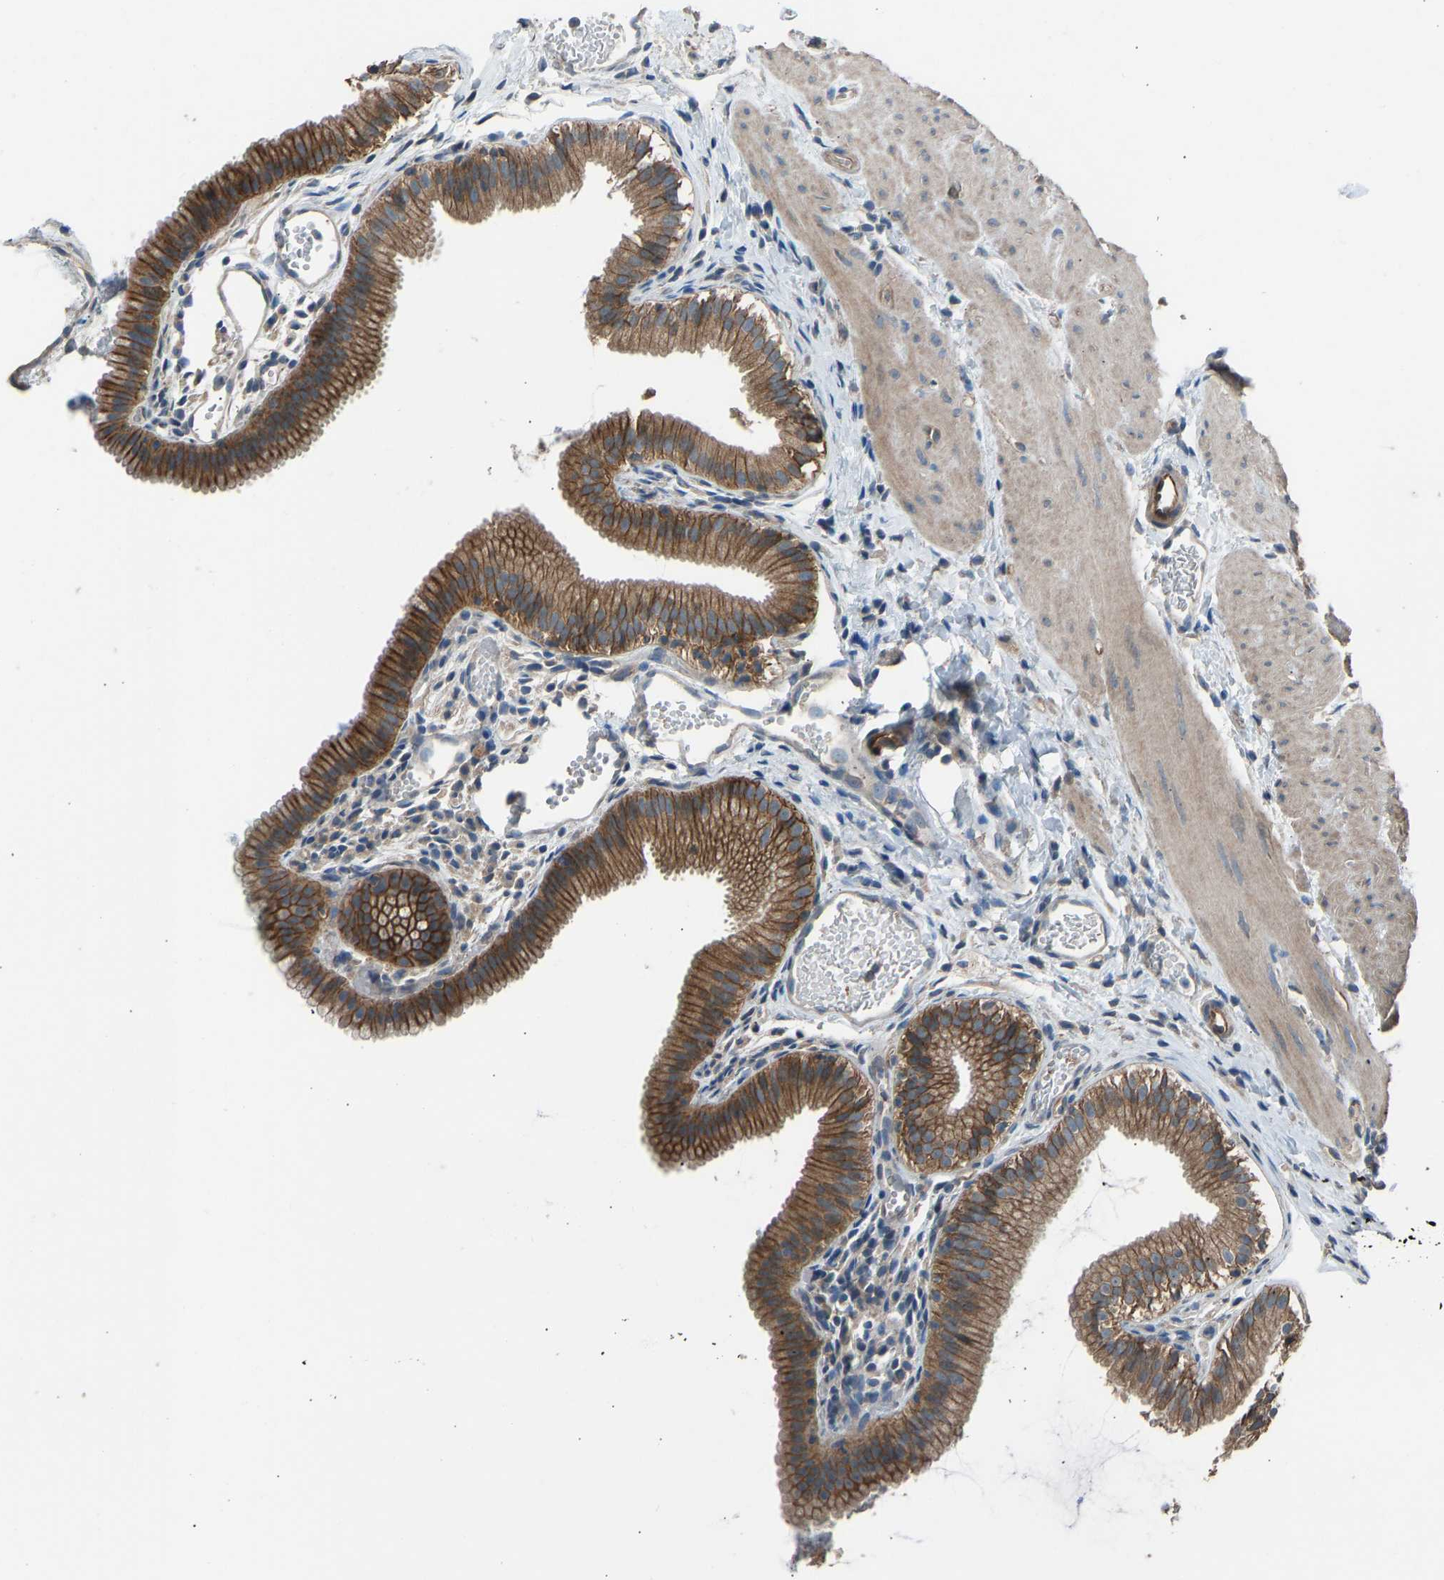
{"staining": {"intensity": "strong", "quantity": ">75%", "location": "cytoplasmic/membranous"}, "tissue": "gallbladder", "cell_type": "Glandular cells", "image_type": "normal", "snomed": [{"axis": "morphology", "description": "Normal tissue, NOS"}, {"axis": "topography", "description": "Gallbladder"}], "caption": "This photomicrograph reveals IHC staining of normal human gallbladder, with high strong cytoplasmic/membranous expression in about >75% of glandular cells.", "gene": "SLC43A1", "patient": {"sex": "female", "age": 26}}